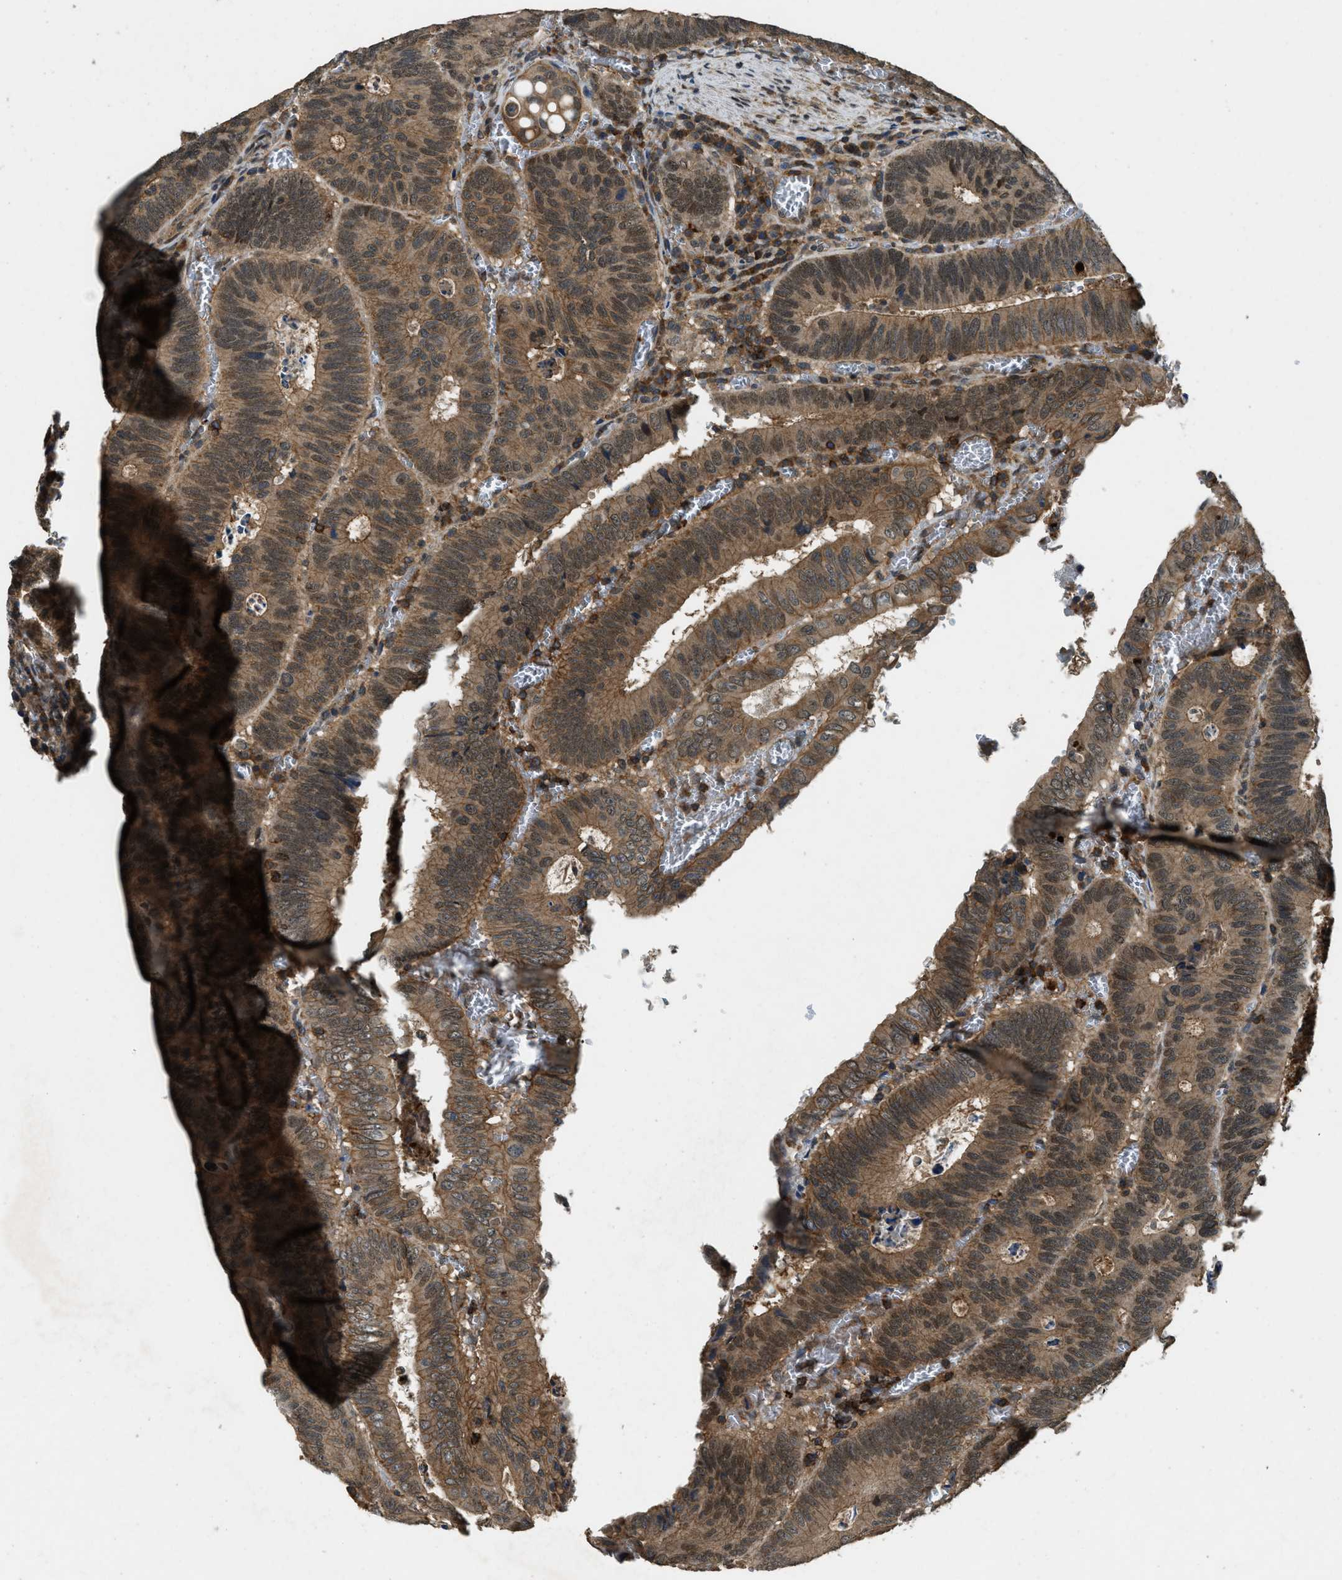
{"staining": {"intensity": "moderate", "quantity": ">75%", "location": "cytoplasmic/membranous,nuclear"}, "tissue": "colorectal cancer", "cell_type": "Tumor cells", "image_type": "cancer", "snomed": [{"axis": "morphology", "description": "Inflammation, NOS"}, {"axis": "morphology", "description": "Adenocarcinoma, NOS"}, {"axis": "topography", "description": "Colon"}], "caption": "Immunohistochemistry (IHC) (DAB) staining of colorectal cancer (adenocarcinoma) exhibits moderate cytoplasmic/membranous and nuclear protein staining in approximately >75% of tumor cells.", "gene": "ATP8B1", "patient": {"sex": "male", "age": 72}}